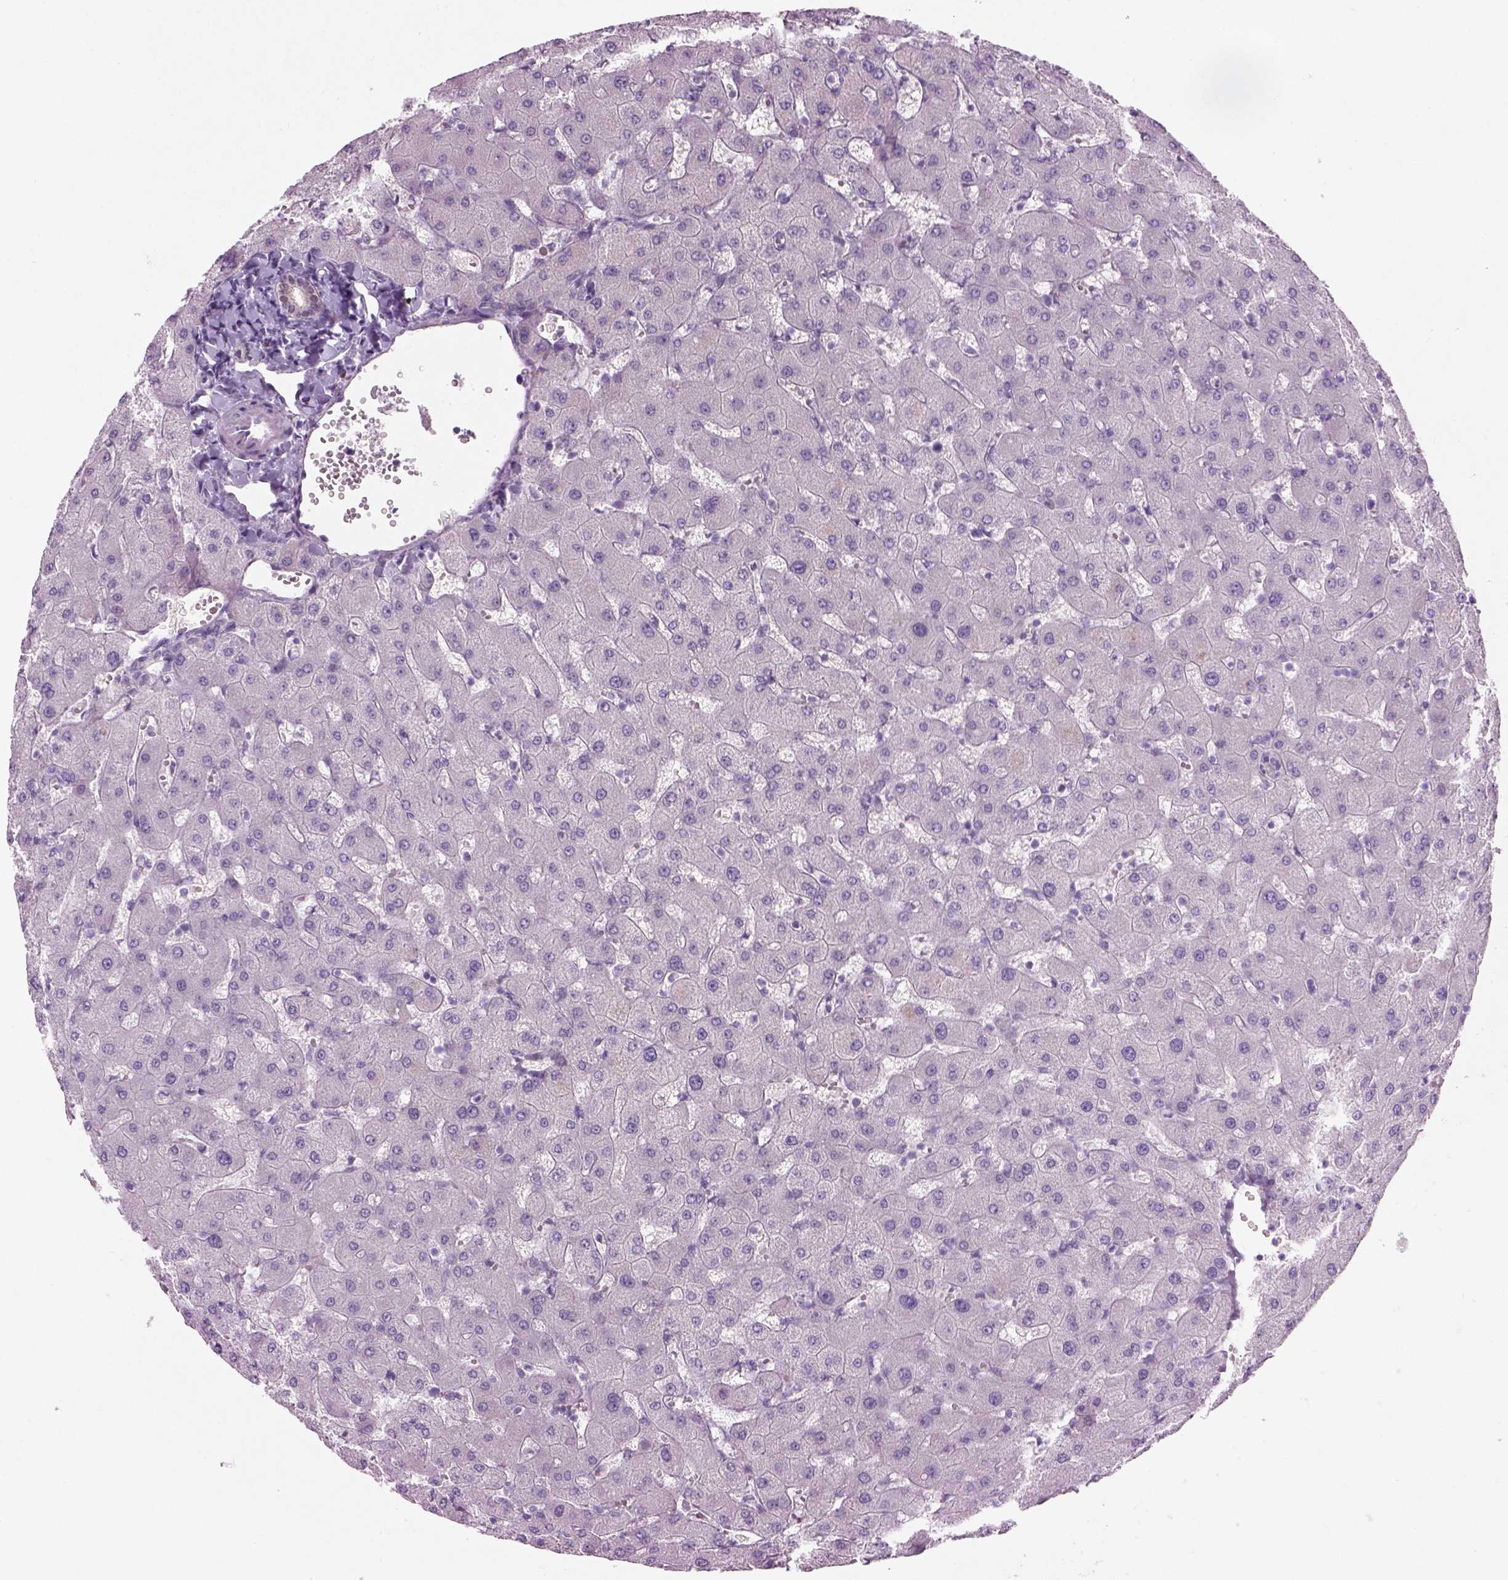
{"staining": {"intensity": "negative", "quantity": "none", "location": "none"}, "tissue": "liver", "cell_type": "Cholangiocytes", "image_type": "normal", "snomed": [{"axis": "morphology", "description": "Normal tissue, NOS"}, {"axis": "topography", "description": "Liver"}], "caption": "This is a image of immunohistochemistry staining of normal liver, which shows no expression in cholangiocytes.", "gene": "CIBAR2", "patient": {"sex": "female", "age": 63}}